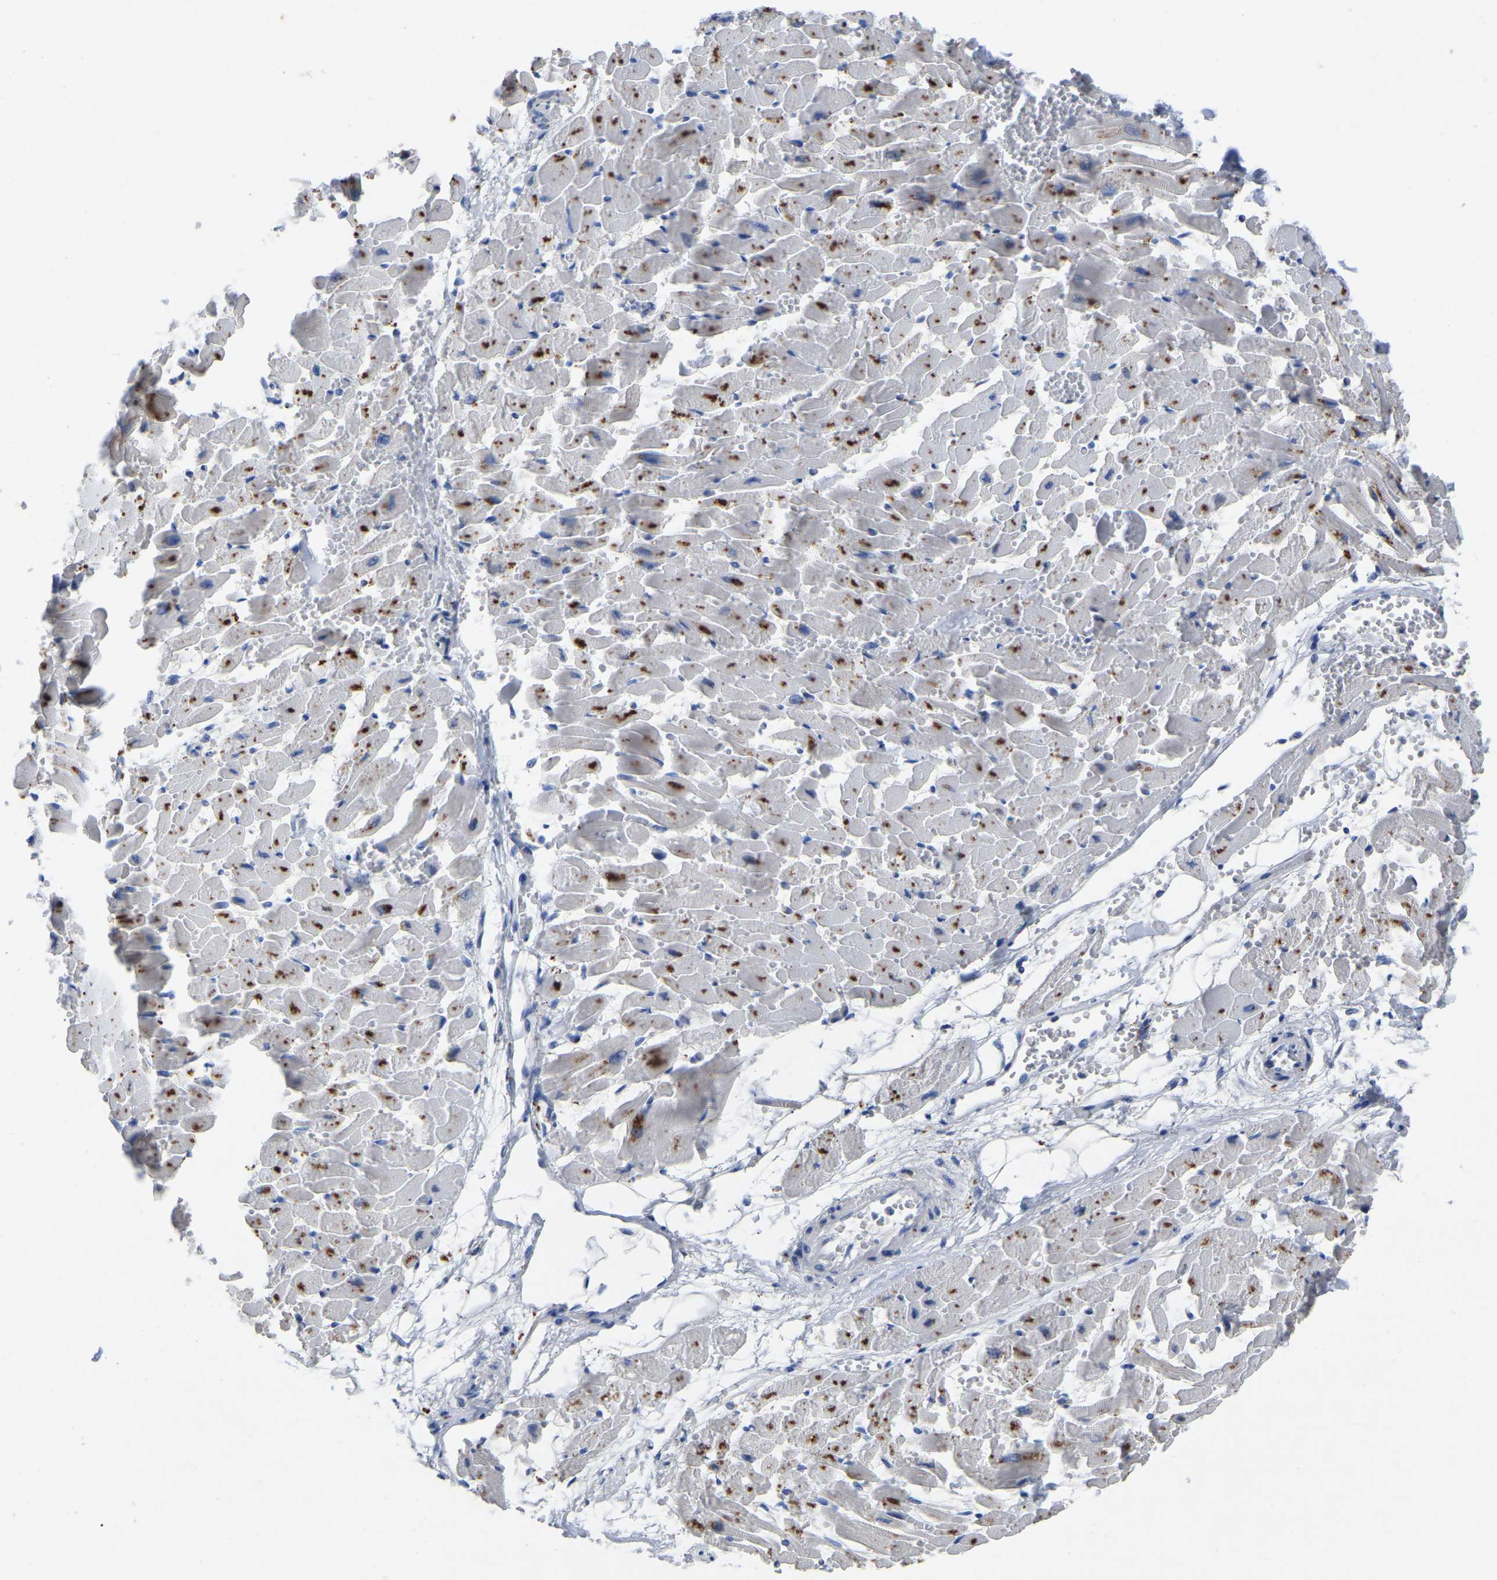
{"staining": {"intensity": "moderate", "quantity": "25%-75%", "location": "cytoplasmic/membranous"}, "tissue": "heart muscle", "cell_type": "Cardiomyocytes", "image_type": "normal", "snomed": [{"axis": "morphology", "description": "Normal tissue, NOS"}, {"axis": "topography", "description": "Heart"}], "caption": "Immunohistochemical staining of normal human heart muscle shows moderate cytoplasmic/membranous protein staining in approximately 25%-75% of cardiomyocytes.", "gene": "SMPD2", "patient": {"sex": "female", "age": 19}}